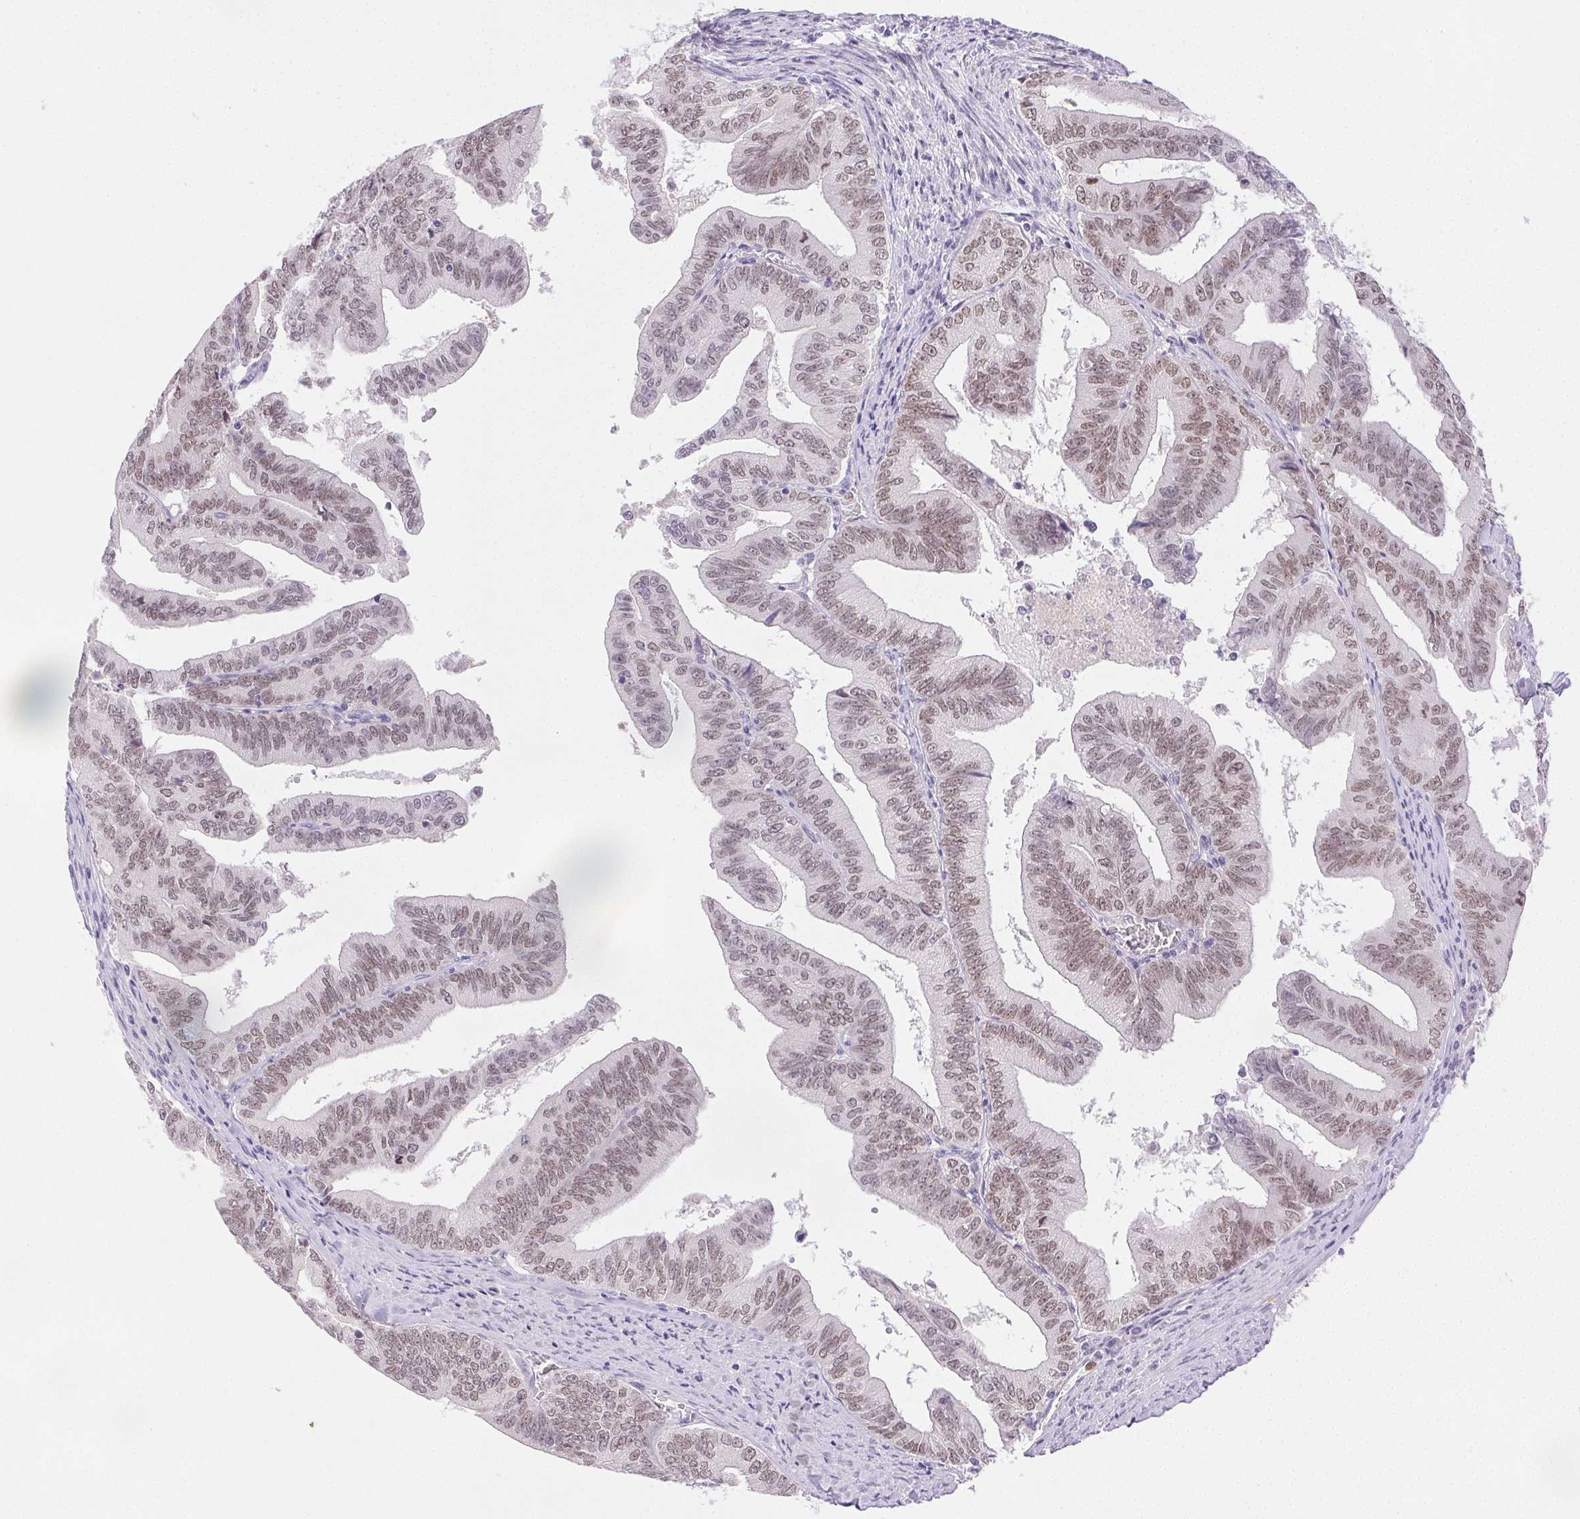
{"staining": {"intensity": "moderate", "quantity": ">75%", "location": "nuclear"}, "tissue": "endometrial cancer", "cell_type": "Tumor cells", "image_type": "cancer", "snomed": [{"axis": "morphology", "description": "Adenocarcinoma, NOS"}, {"axis": "topography", "description": "Endometrium"}], "caption": "Immunohistochemical staining of adenocarcinoma (endometrial) shows moderate nuclear protein positivity in about >75% of tumor cells.", "gene": "EMX2", "patient": {"sex": "female", "age": 65}}